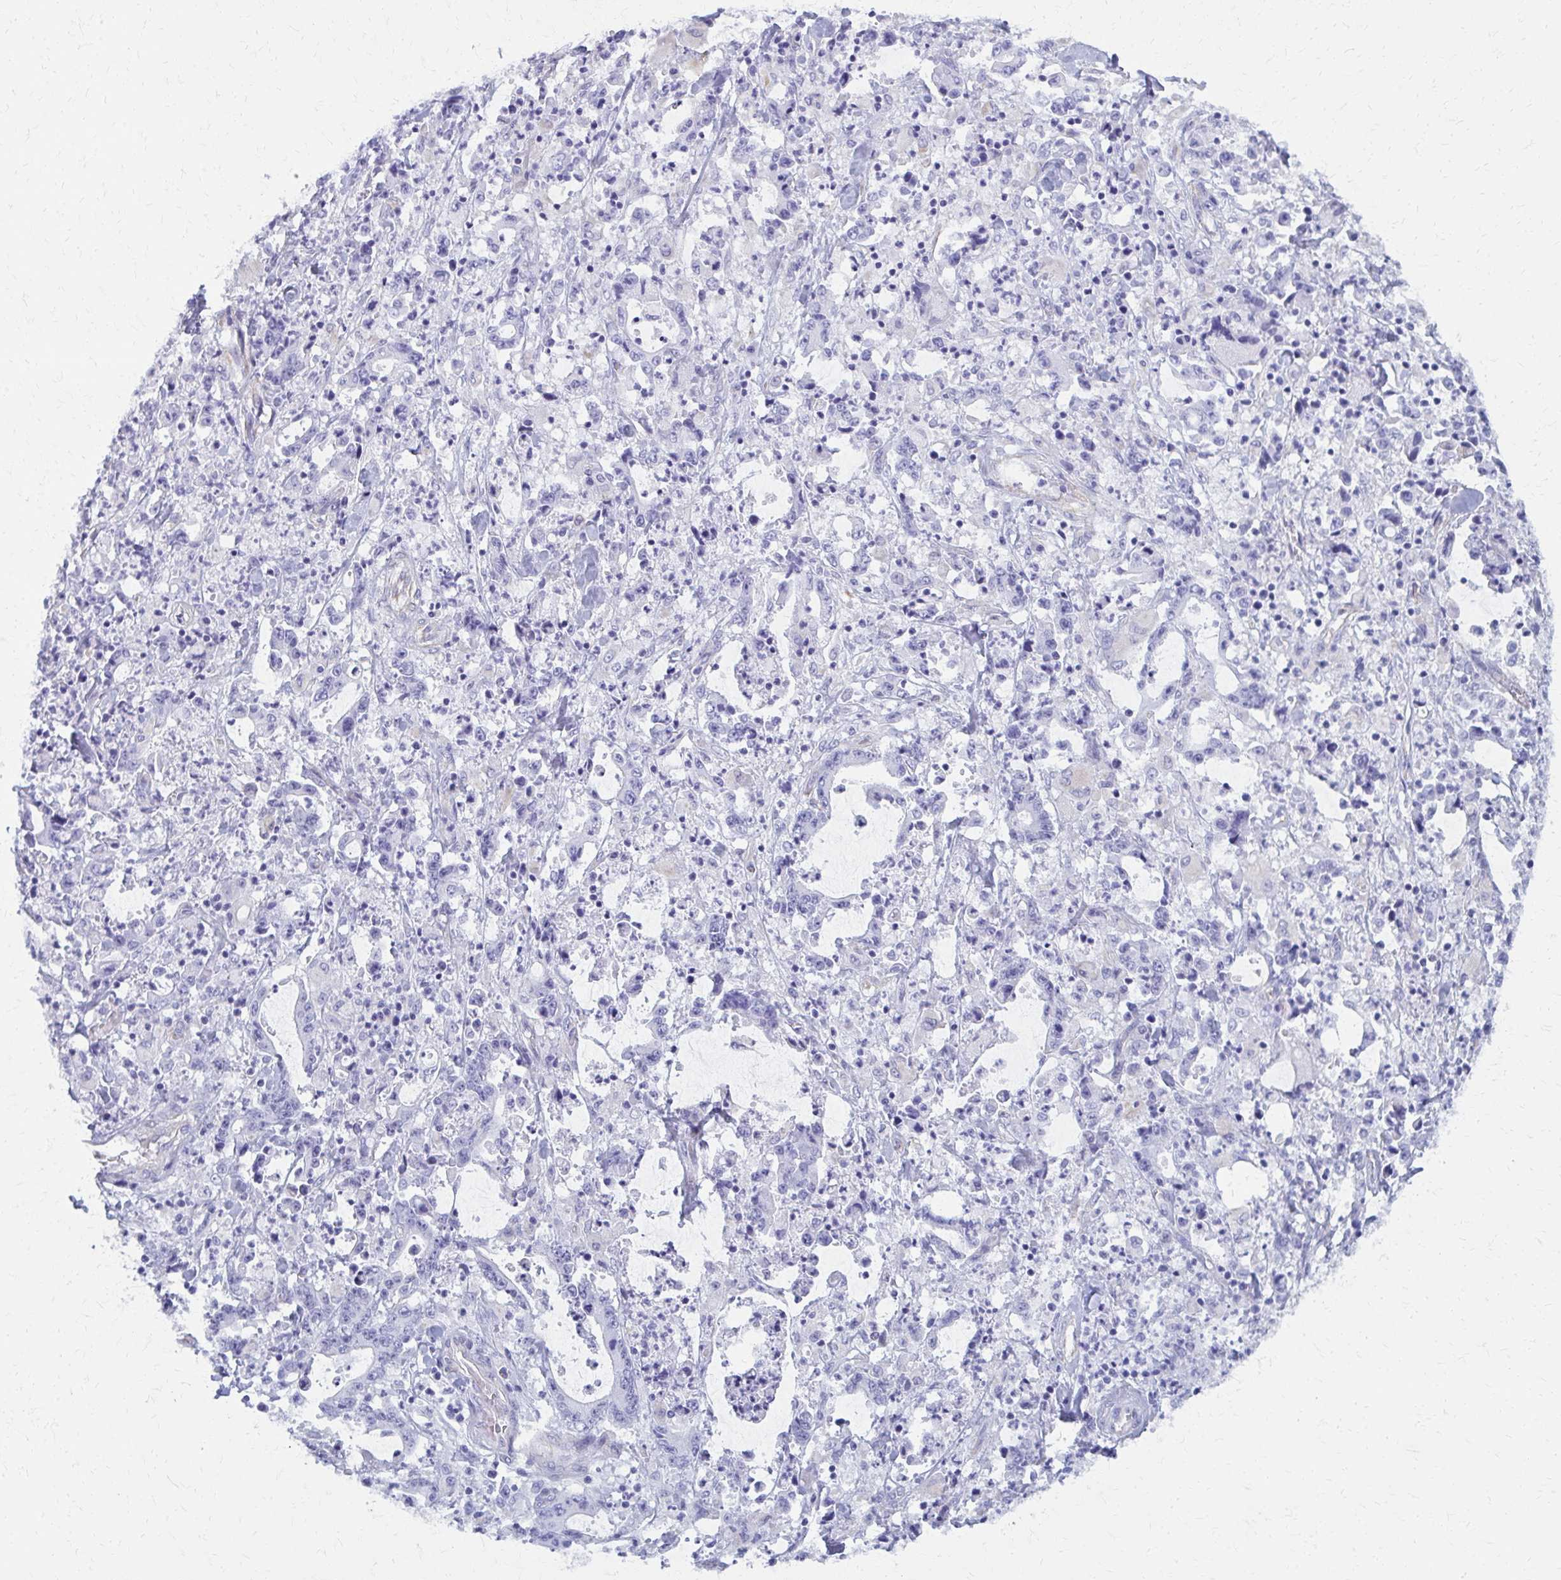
{"staining": {"intensity": "negative", "quantity": "none", "location": "none"}, "tissue": "stomach cancer", "cell_type": "Tumor cells", "image_type": "cancer", "snomed": [{"axis": "morphology", "description": "Adenocarcinoma, NOS"}, {"axis": "topography", "description": "Stomach, upper"}], "caption": "There is no significant positivity in tumor cells of stomach cancer (adenocarcinoma). The staining was performed using DAB (3,3'-diaminobenzidine) to visualize the protein expression in brown, while the nuclei were stained in blue with hematoxylin (Magnification: 20x).", "gene": "GFAP", "patient": {"sex": "male", "age": 68}}